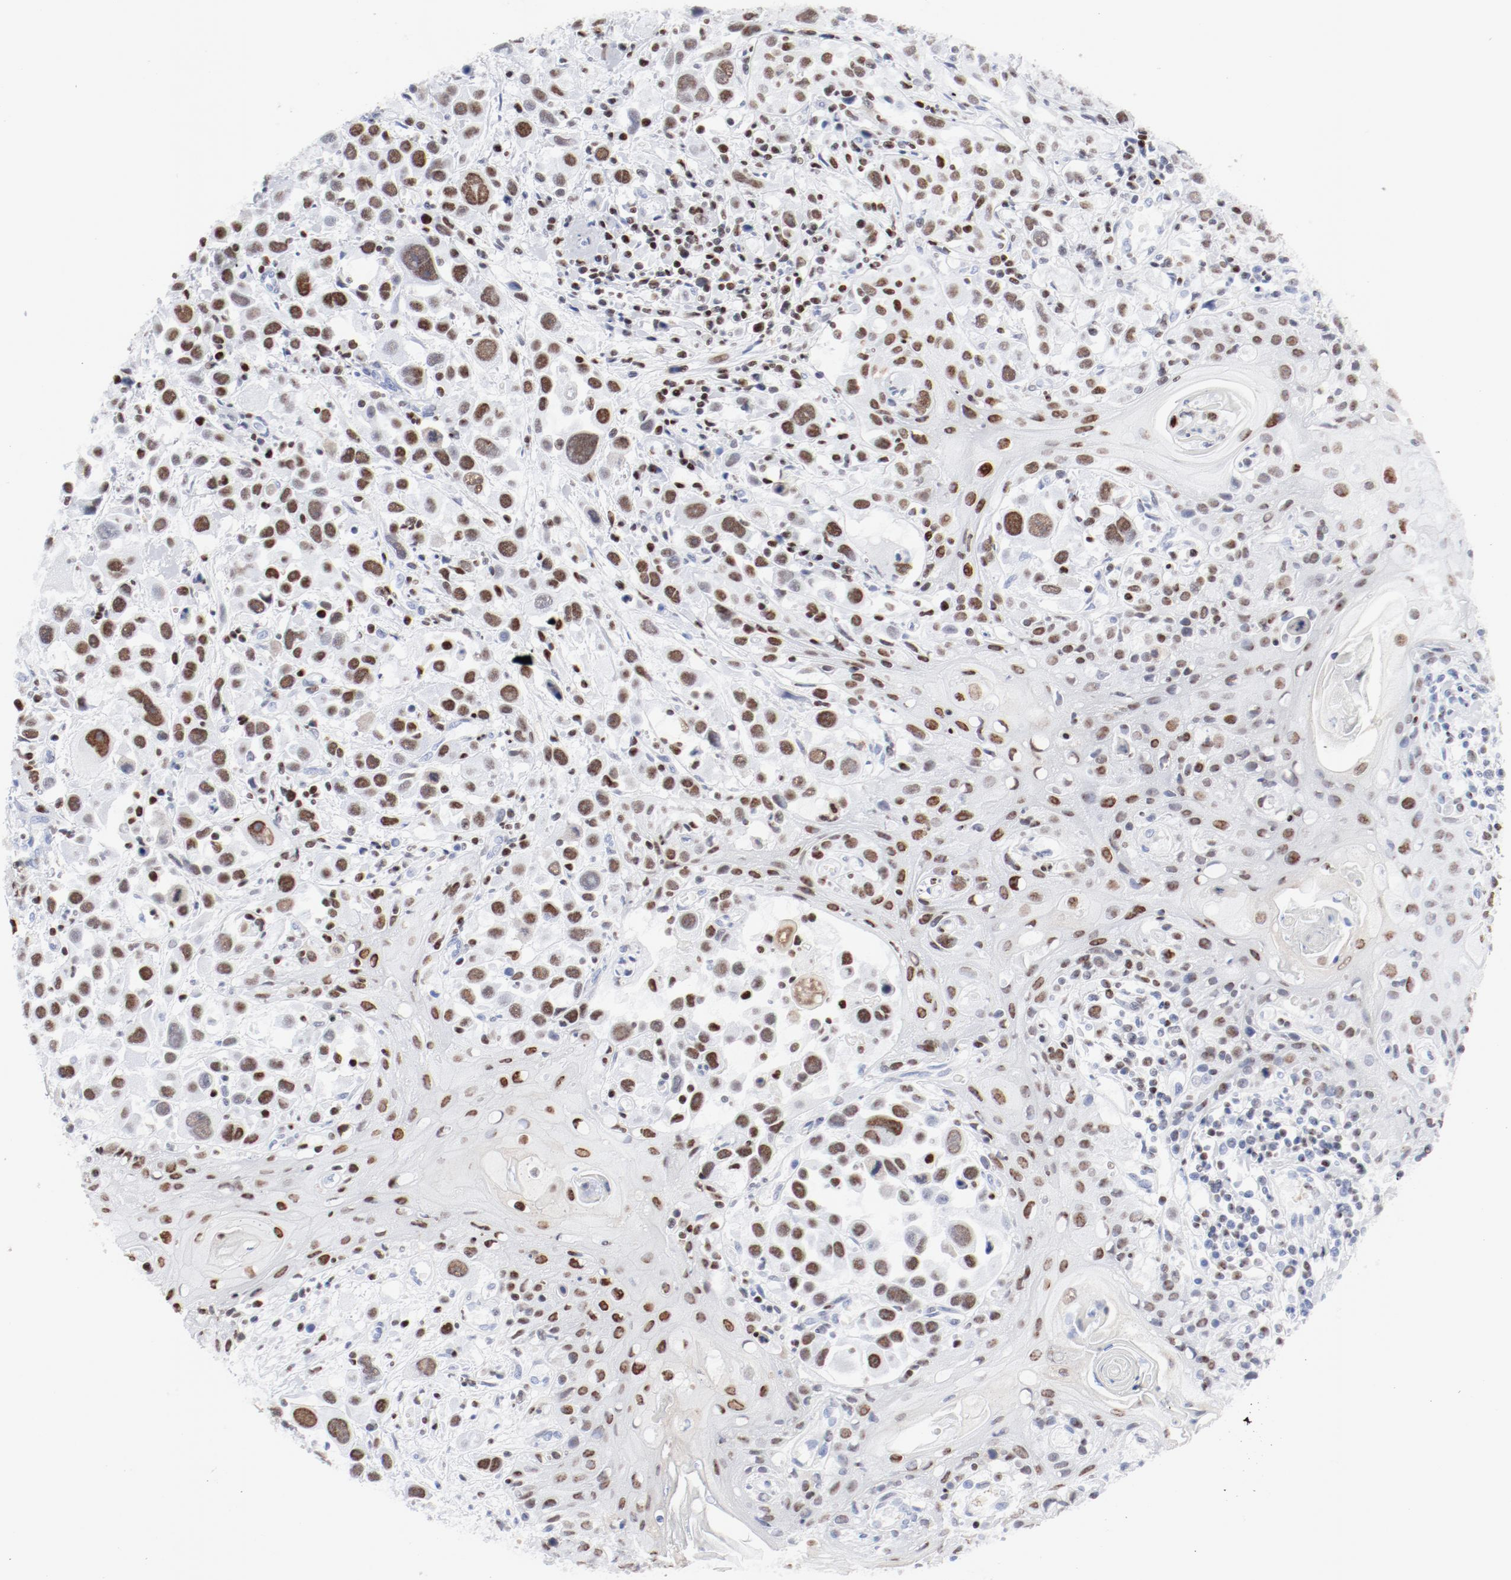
{"staining": {"intensity": "moderate", "quantity": "25%-75%", "location": "nuclear"}, "tissue": "head and neck cancer", "cell_type": "Tumor cells", "image_type": "cancer", "snomed": [{"axis": "morphology", "description": "Squamous cell carcinoma, NOS"}, {"axis": "topography", "description": "Oral tissue"}, {"axis": "topography", "description": "Head-Neck"}], "caption": "Moderate nuclear staining is appreciated in approximately 25%-75% of tumor cells in head and neck squamous cell carcinoma. (DAB = brown stain, brightfield microscopy at high magnification).", "gene": "SMARCC2", "patient": {"sex": "female", "age": 76}}